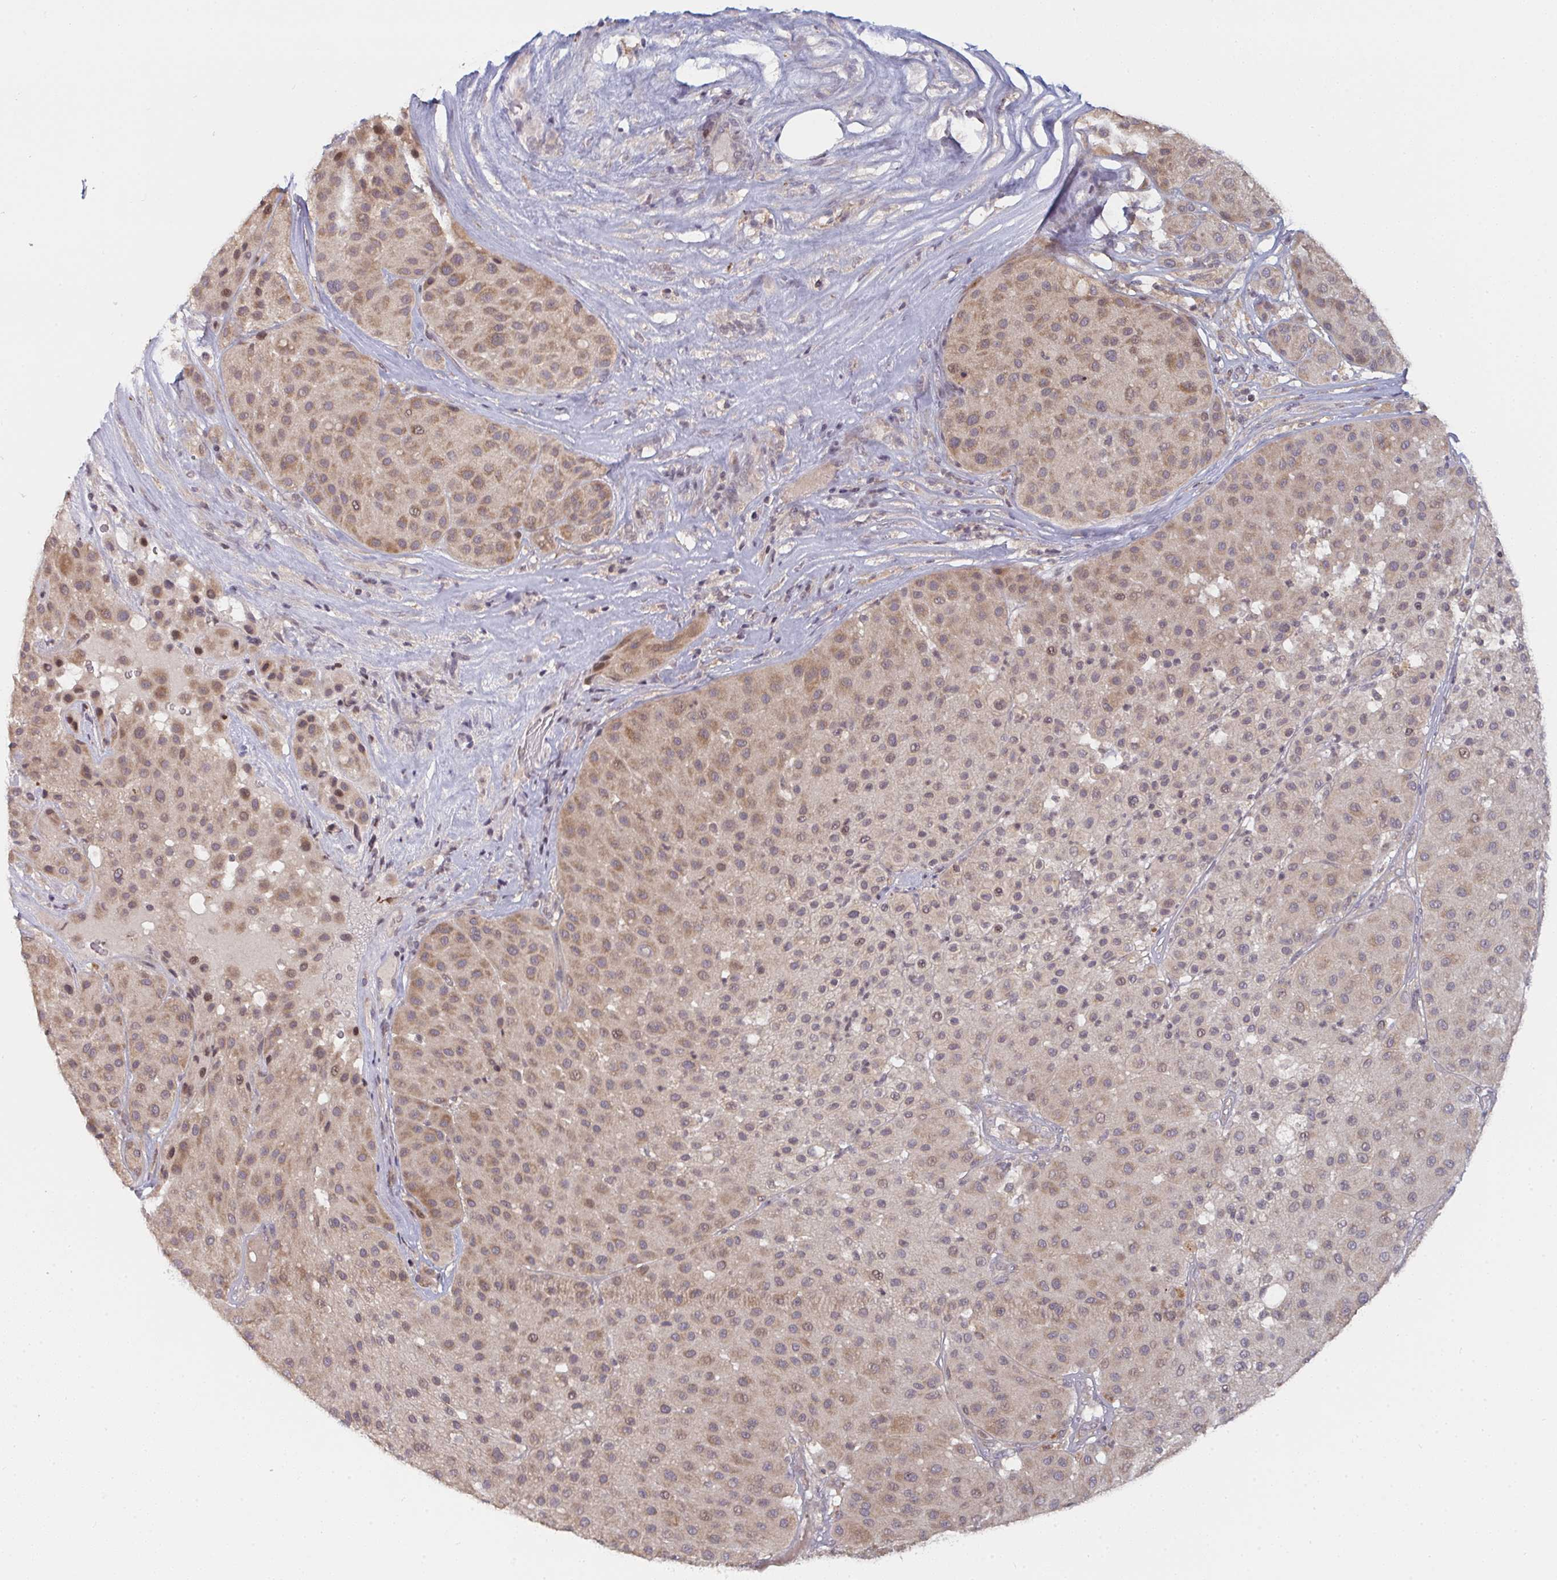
{"staining": {"intensity": "moderate", "quantity": "25%-75%", "location": "cytoplasmic/membranous,nuclear"}, "tissue": "melanoma", "cell_type": "Tumor cells", "image_type": "cancer", "snomed": [{"axis": "morphology", "description": "Malignant melanoma, Metastatic site"}, {"axis": "topography", "description": "Smooth muscle"}], "caption": "Melanoma tissue reveals moderate cytoplasmic/membranous and nuclear positivity in about 25%-75% of tumor cells, visualized by immunohistochemistry.", "gene": "DCST1", "patient": {"sex": "male", "age": 41}}